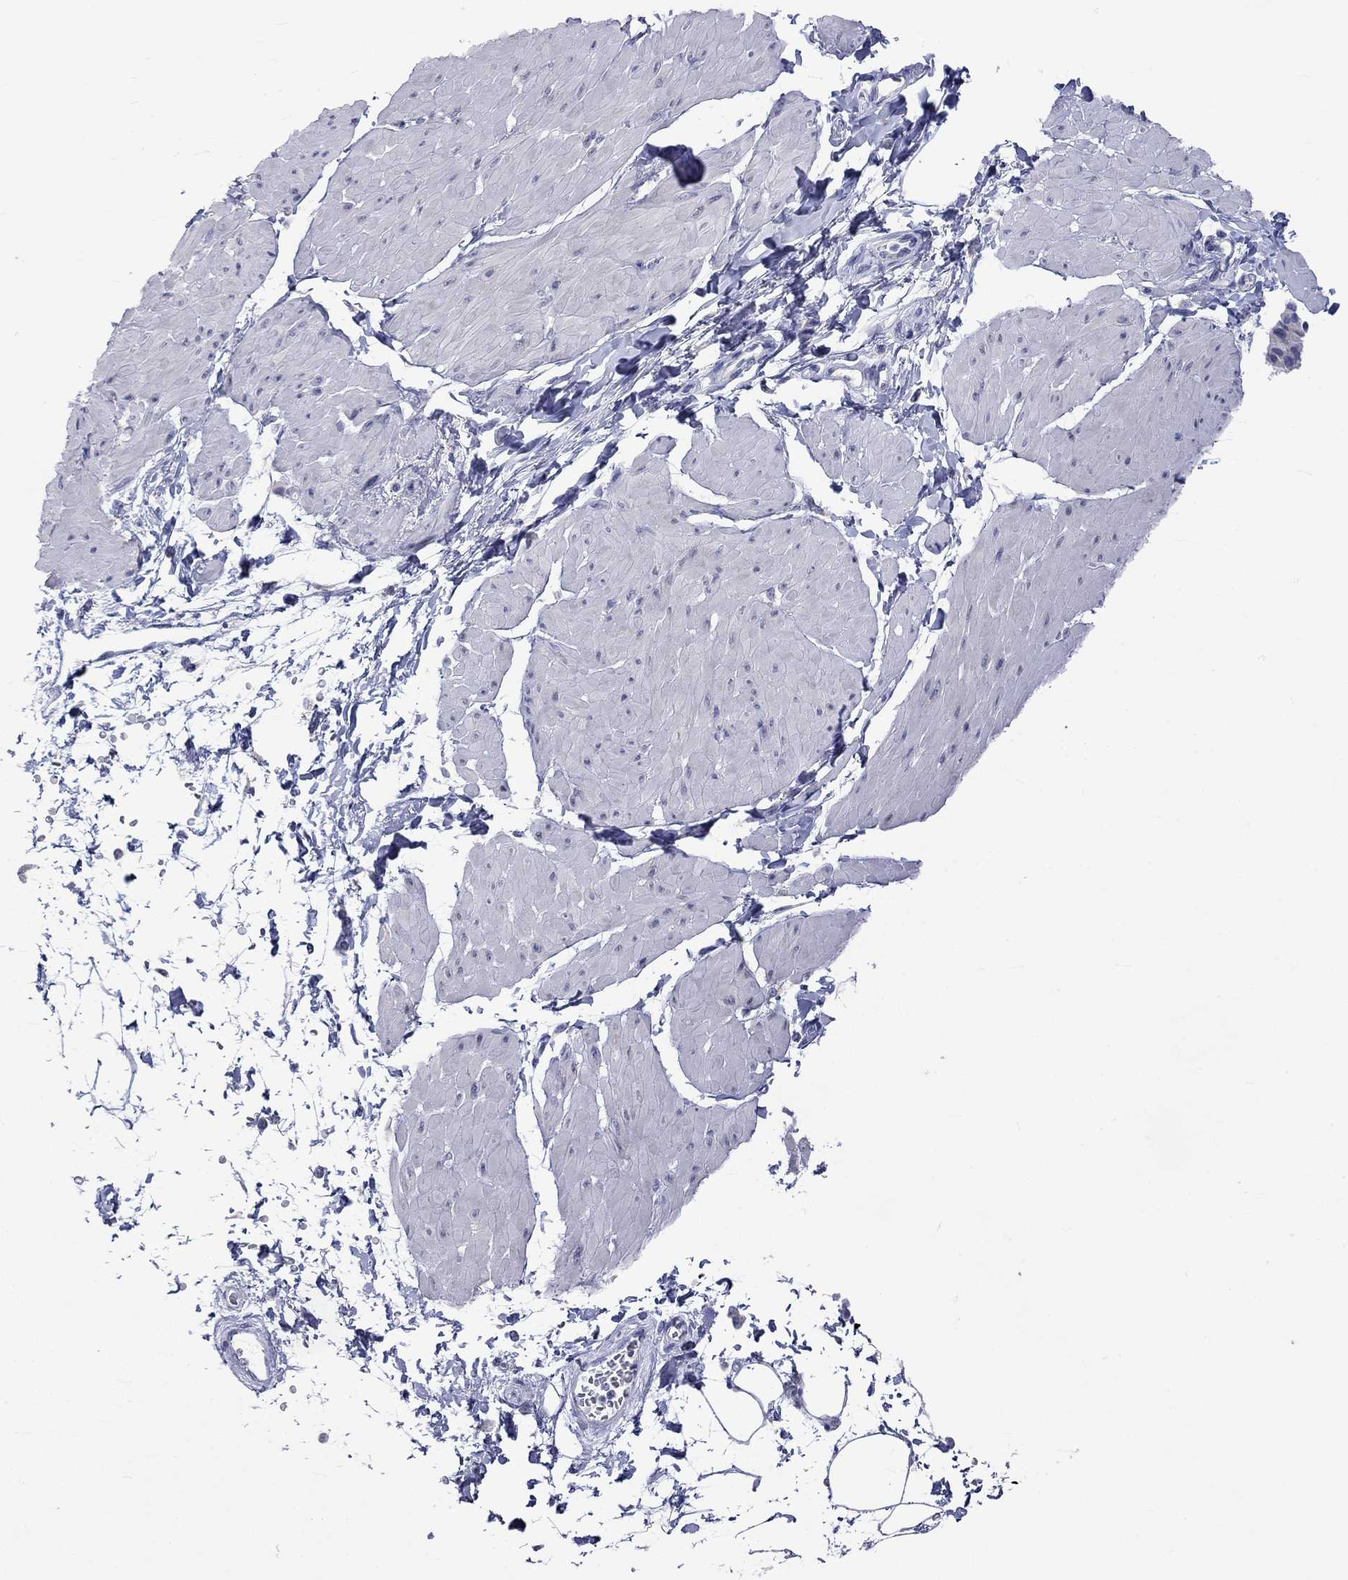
{"staining": {"intensity": "negative", "quantity": "none", "location": "none"}, "tissue": "smooth muscle", "cell_type": "Smooth muscle cells", "image_type": "normal", "snomed": [{"axis": "morphology", "description": "Normal tissue, NOS"}, {"axis": "topography", "description": "Adipose tissue"}, {"axis": "topography", "description": "Smooth muscle"}, {"axis": "topography", "description": "Peripheral nerve tissue"}], "caption": "DAB (3,3'-diaminobenzidine) immunohistochemical staining of unremarkable smooth muscle displays no significant positivity in smooth muscle cells.", "gene": "CERS1", "patient": {"sex": "male", "age": 83}}